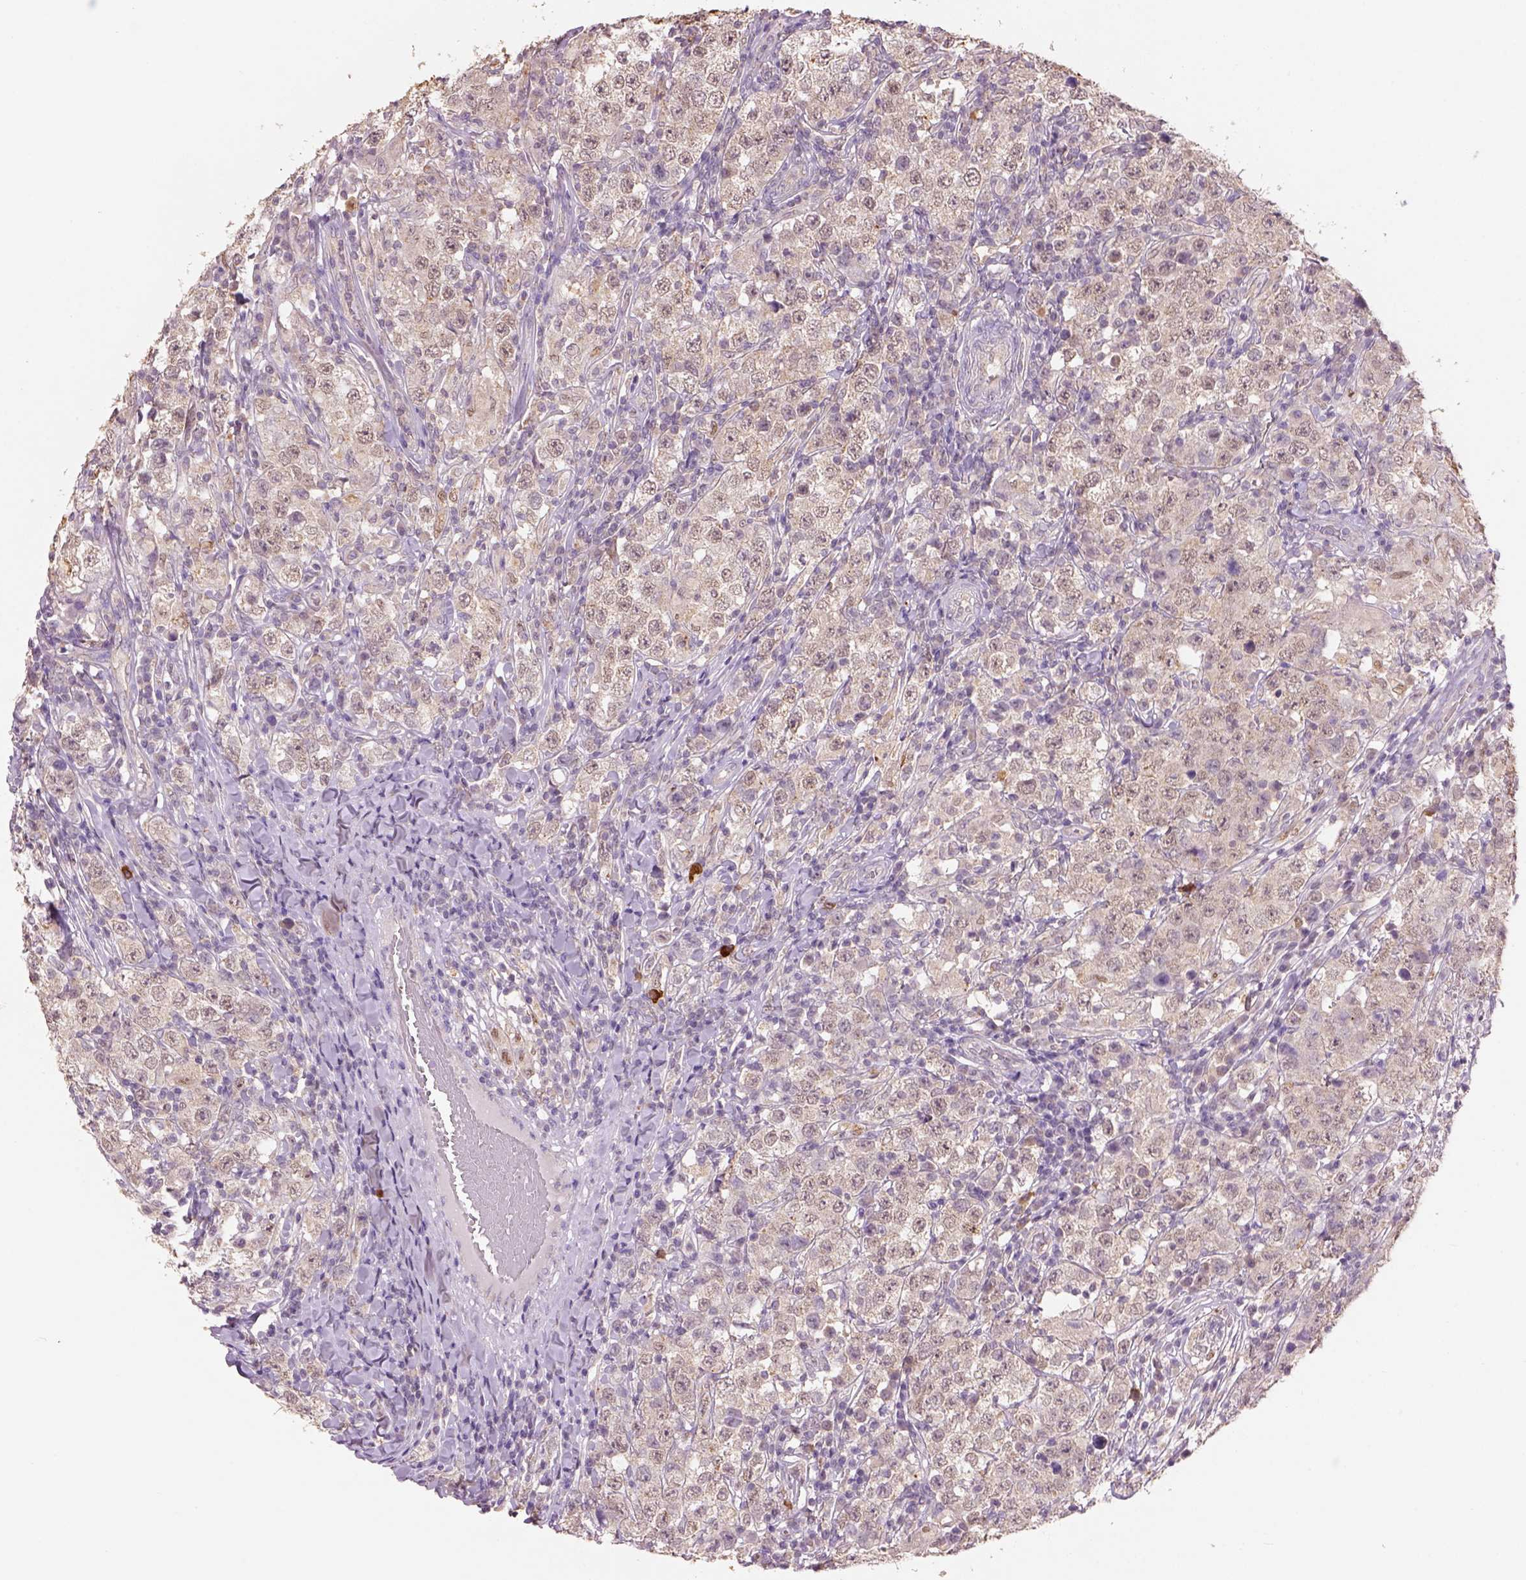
{"staining": {"intensity": "negative", "quantity": "none", "location": "none"}, "tissue": "testis cancer", "cell_type": "Tumor cells", "image_type": "cancer", "snomed": [{"axis": "morphology", "description": "Seminoma, NOS"}, {"axis": "morphology", "description": "Carcinoma, Embryonal, NOS"}, {"axis": "topography", "description": "Testis"}], "caption": "The micrograph reveals no significant staining in tumor cells of testis cancer. The staining was performed using DAB (3,3'-diaminobenzidine) to visualize the protein expression in brown, while the nuclei were stained in blue with hematoxylin (Magnification: 20x).", "gene": "AP2B1", "patient": {"sex": "male", "age": 41}}